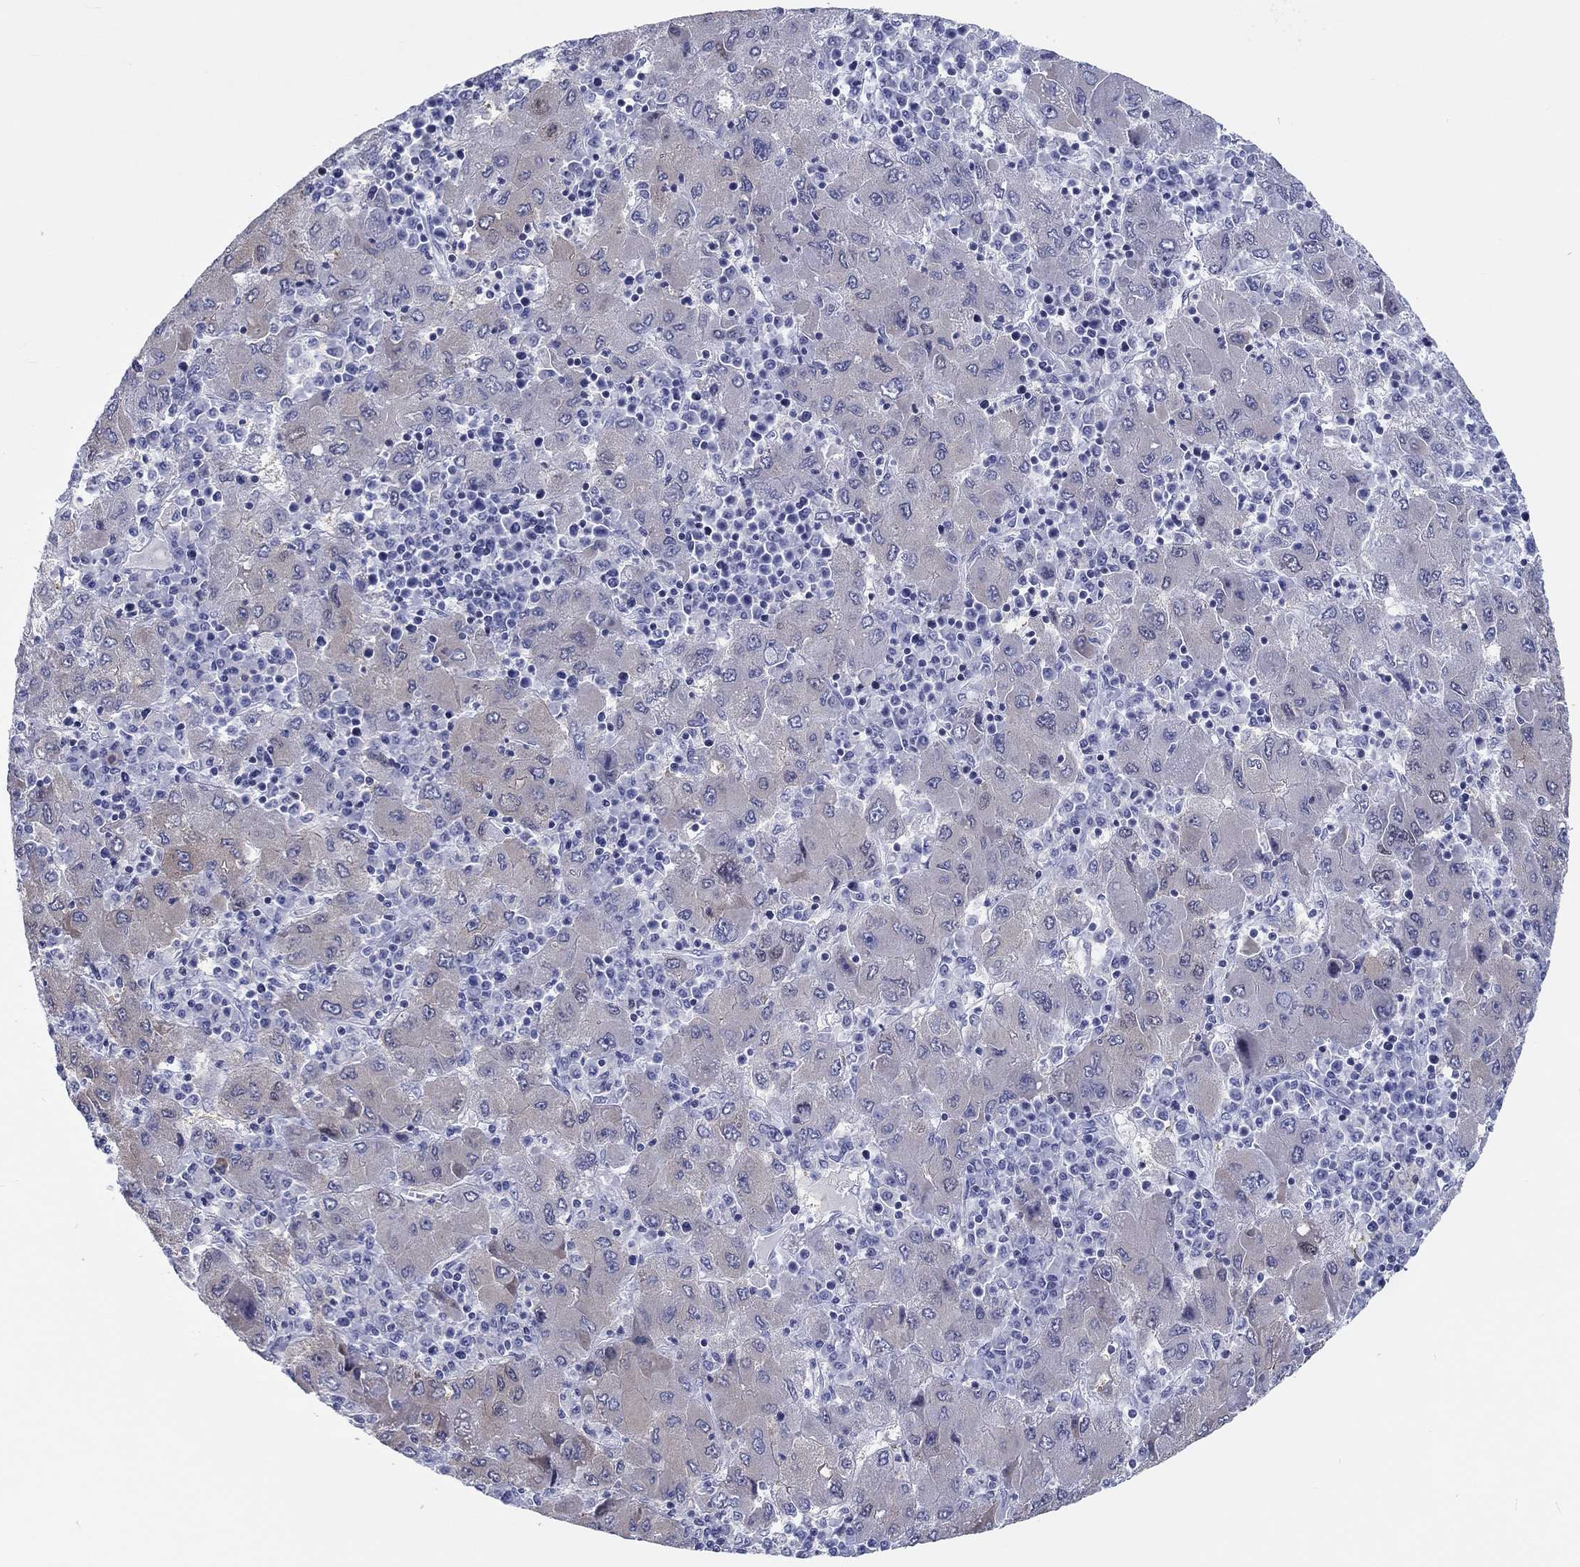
{"staining": {"intensity": "negative", "quantity": "none", "location": "none"}, "tissue": "liver cancer", "cell_type": "Tumor cells", "image_type": "cancer", "snomed": [{"axis": "morphology", "description": "Carcinoma, Hepatocellular, NOS"}, {"axis": "topography", "description": "Liver"}], "caption": "IHC histopathology image of neoplastic tissue: liver hepatocellular carcinoma stained with DAB reveals no significant protein expression in tumor cells.", "gene": "H1-1", "patient": {"sex": "male", "age": 75}}